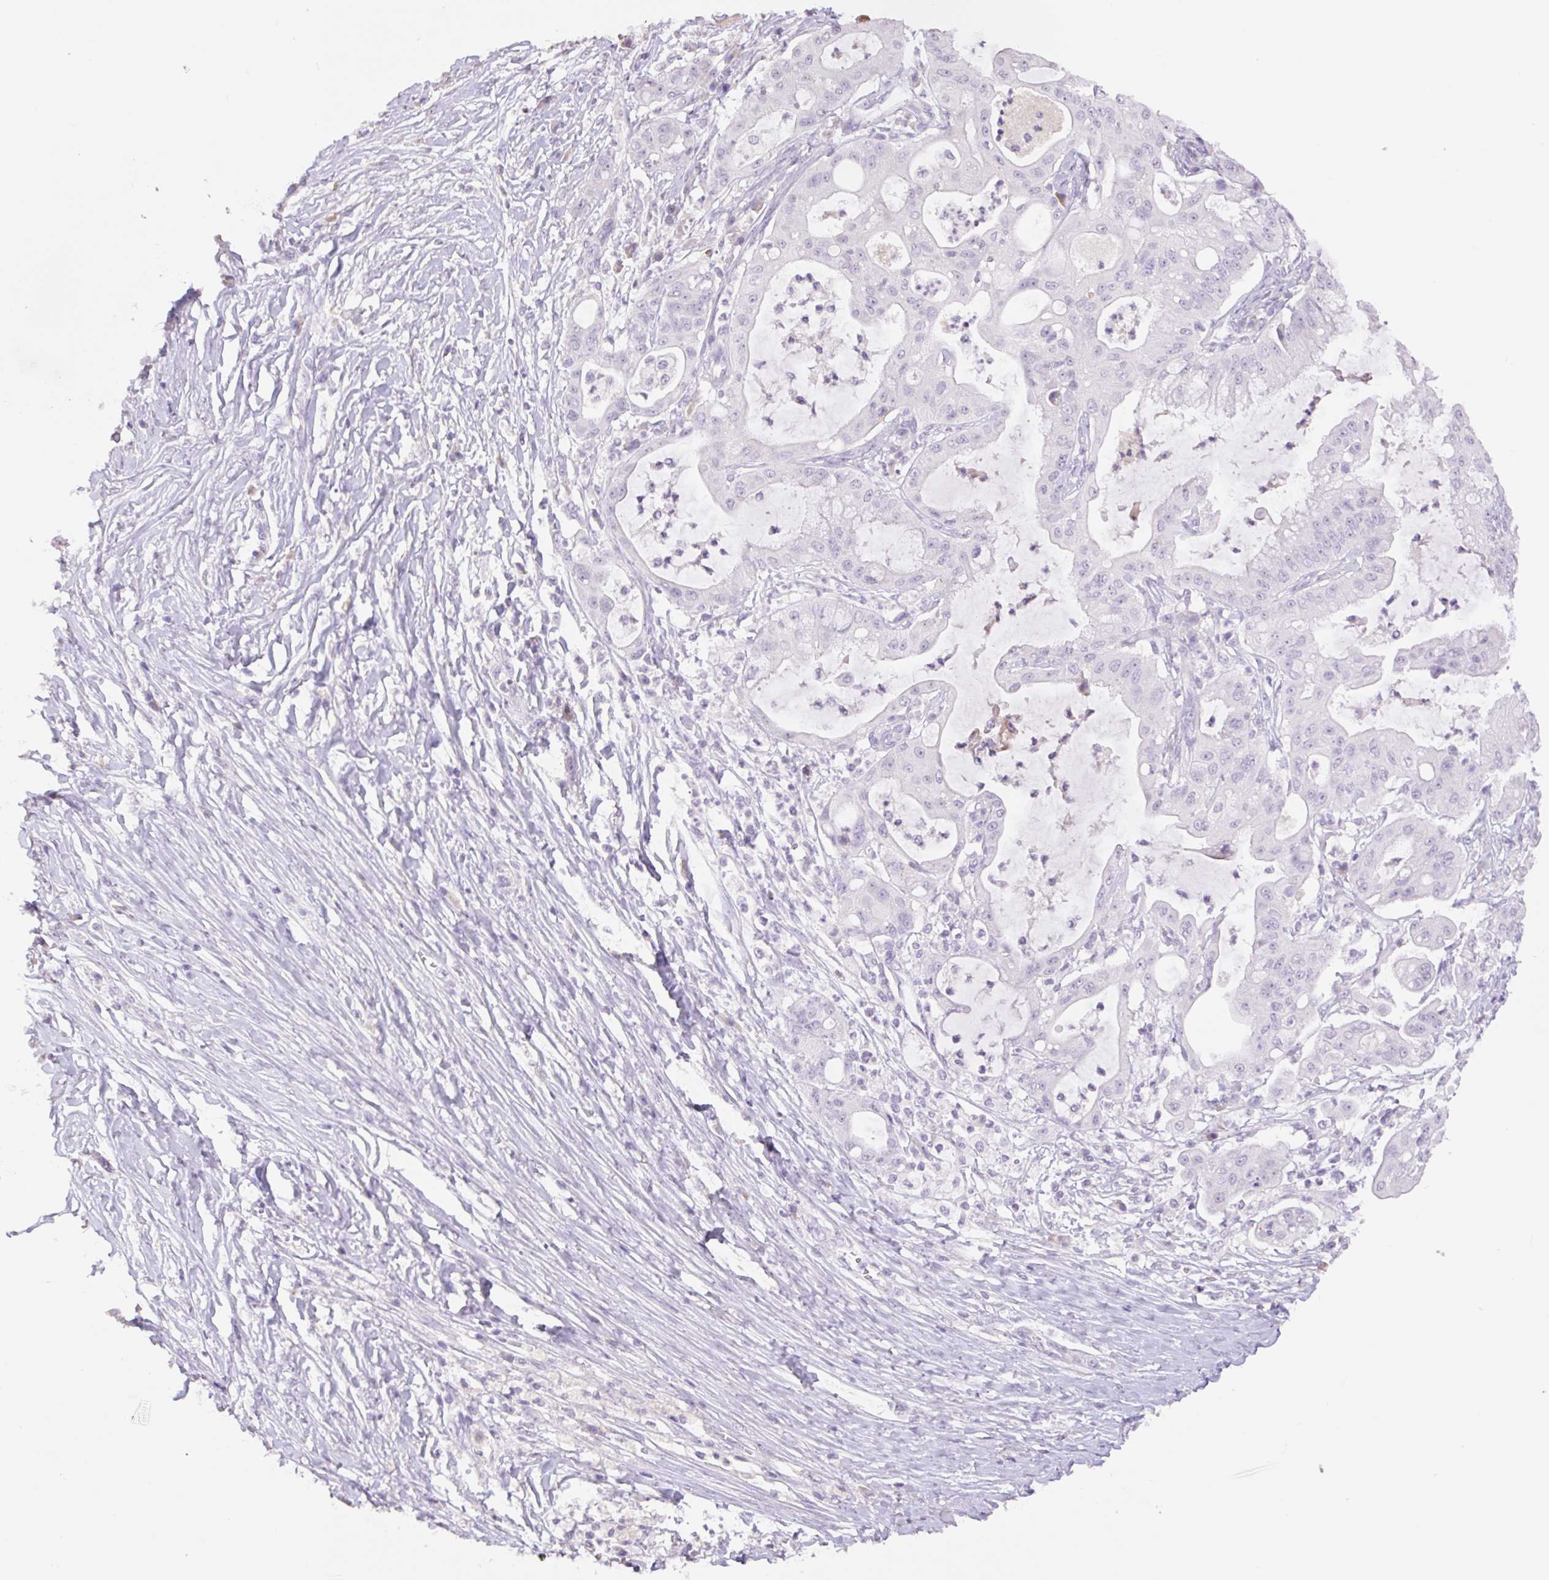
{"staining": {"intensity": "negative", "quantity": "none", "location": "none"}, "tissue": "ovarian cancer", "cell_type": "Tumor cells", "image_type": "cancer", "snomed": [{"axis": "morphology", "description": "Cystadenocarcinoma, mucinous, NOS"}, {"axis": "topography", "description": "Ovary"}], "caption": "This is an immunohistochemistry micrograph of ovarian mucinous cystadenocarcinoma. There is no expression in tumor cells.", "gene": "HCRTR2", "patient": {"sex": "female", "age": 70}}